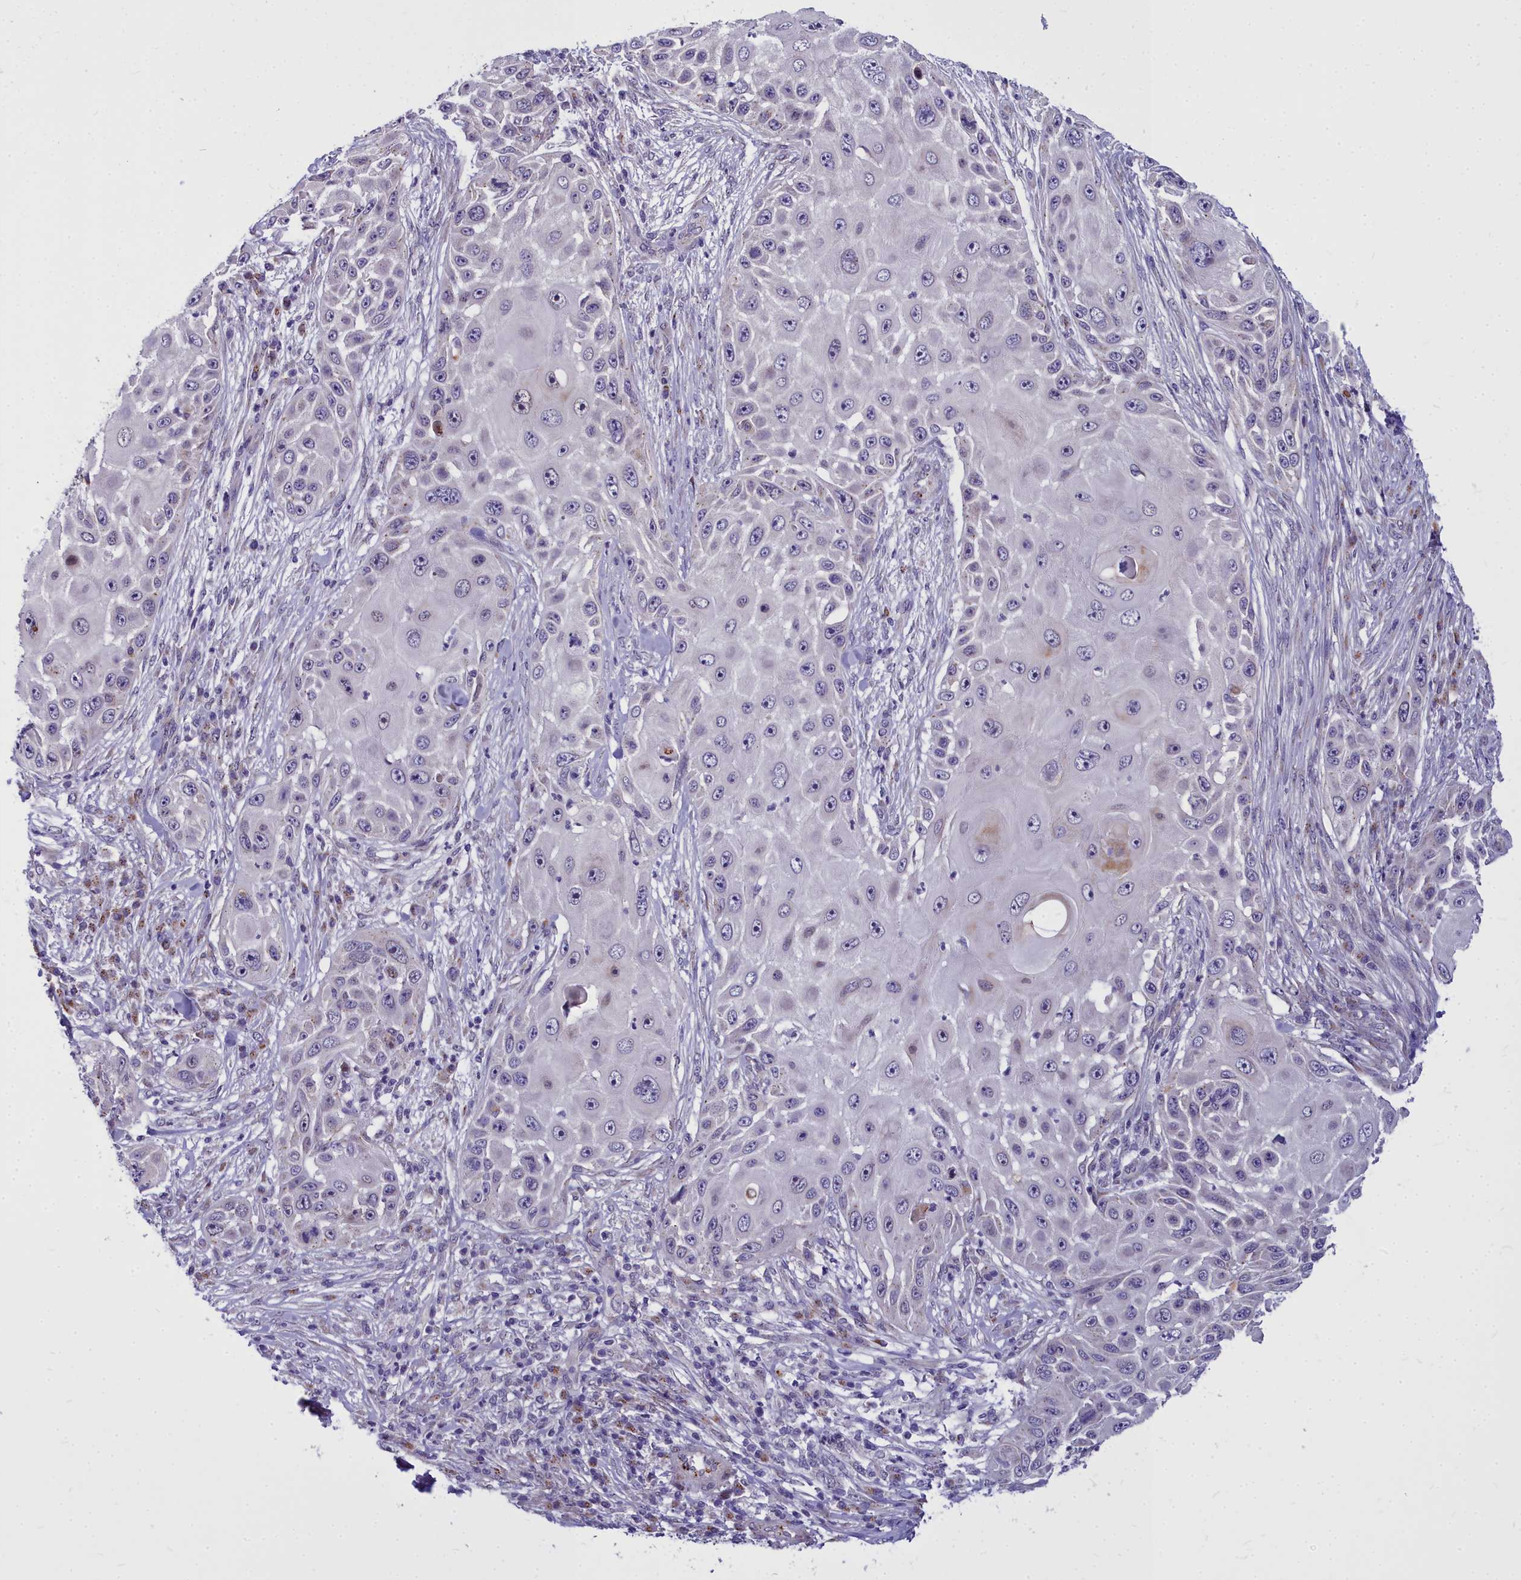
{"staining": {"intensity": "negative", "quantity": "none", "location": "none"}, "tissue": "skin cancer", "cell_type": "Tumor cells", "image_type": "cancer", "snomed": [{"axis": "morphology", "description": "Squamous cell carcinoma, NOS"}, {"axis": "topography", "description": "Skin"}], "caption": "Immunohistochemistry (IHC) photomicrograph of neoplastic tissue: human skin cancer stained with DAB (3,3'-diaminobenzidine) displays no significant protein positivity in tumor cells.", "gene": "WDPCP", "patient": {"sex": "female", "age": 44}}